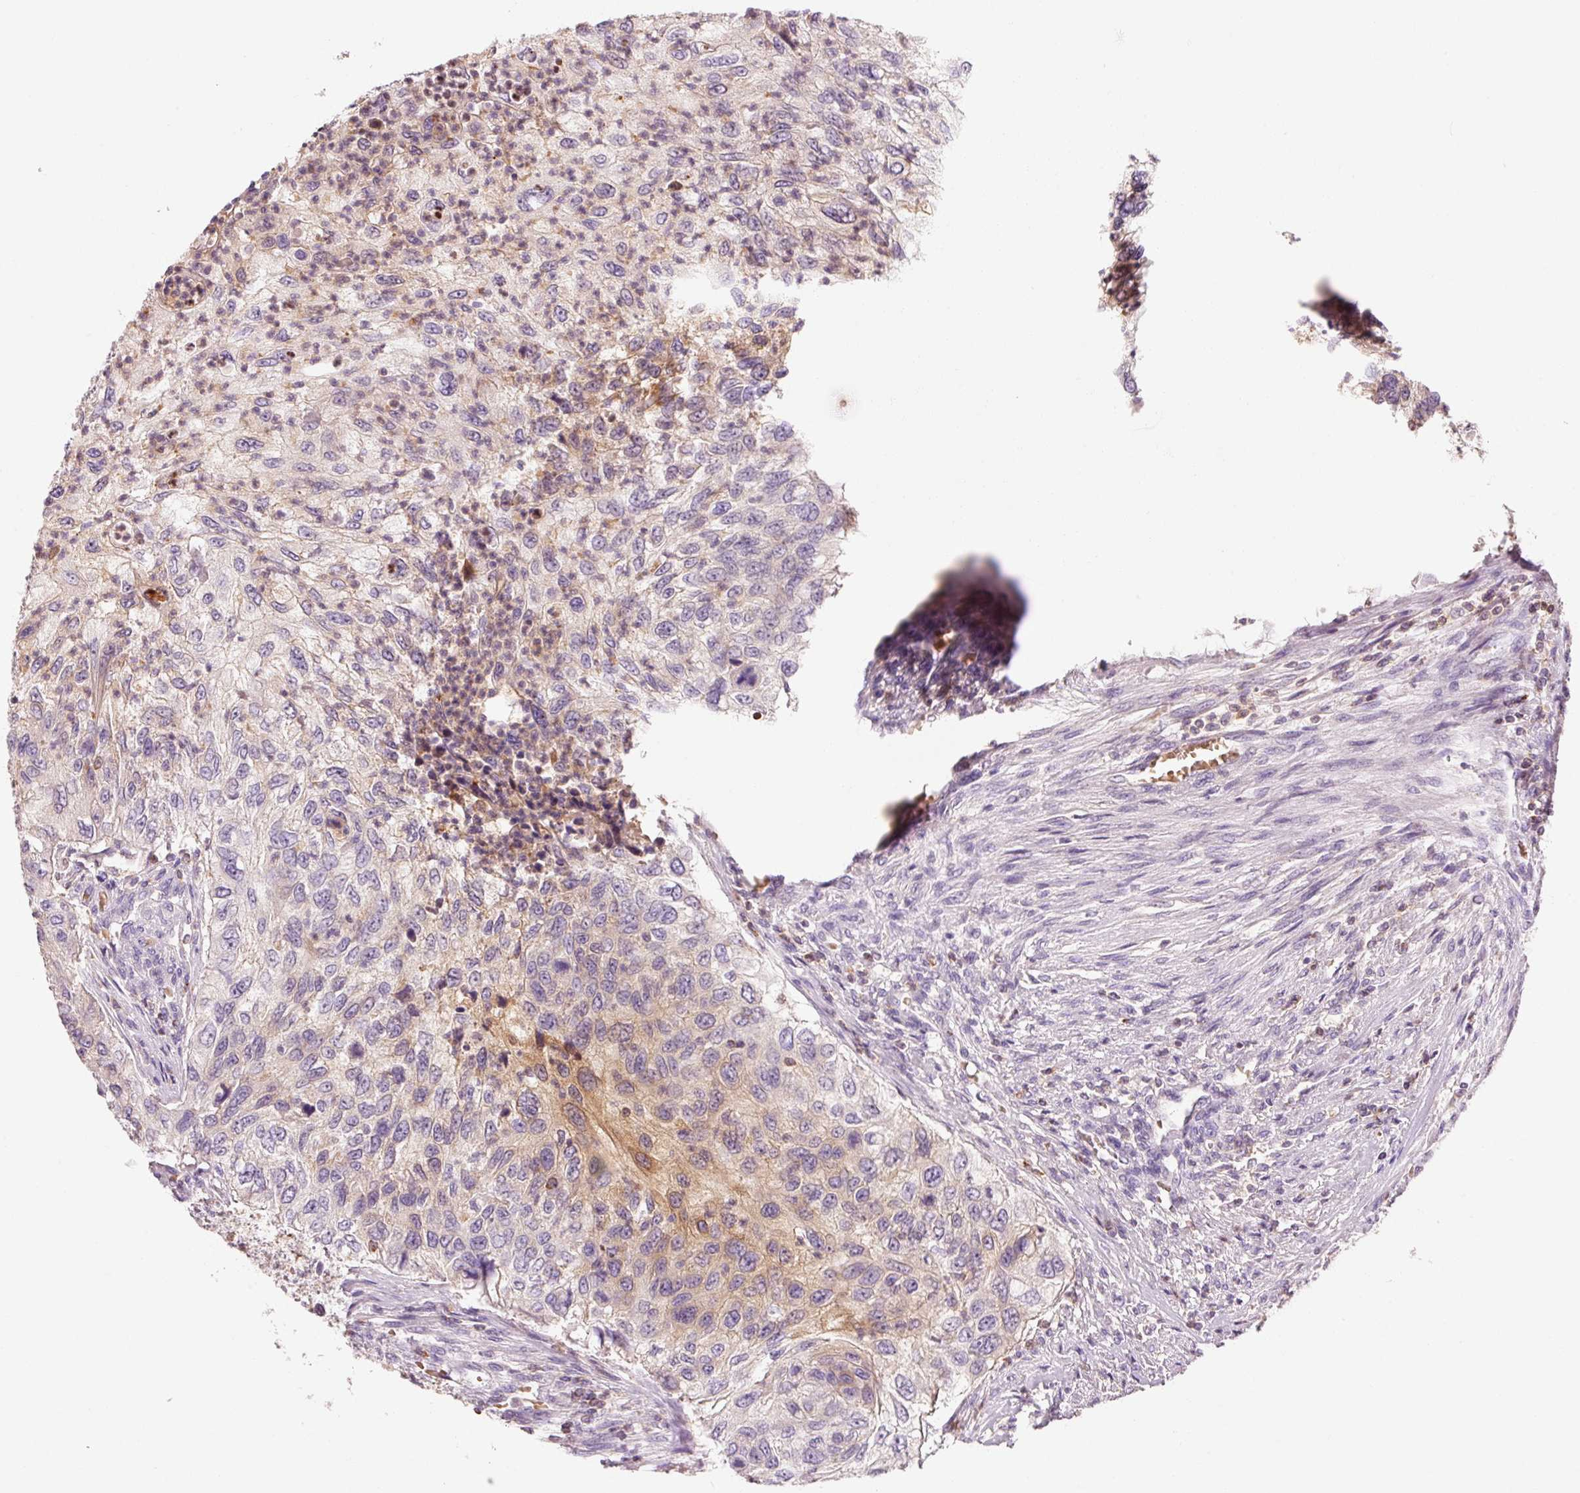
{"staining": {"intensity": "moderate", "quantity": "<25%", "location": "cytoplasmic/membranous"}, "tissue": "urothelial cancer", "cell_type": "Tumor cells", "image_type": "cancer", "snomed": [{"axis": "morphology", "description": "Urothelial carcinoma, High grade"}, {"axis": "topography", "description": "Urinary bladder"}], "caption": "This histopathology image reveals urothelial carcinoma (high-grade) stained with immunohistochemistry to label a protein in brown. The cytoplasmic/membranous of tumor cells show moderate positivity for the protein. Nuclei are counter-stained blue.", "gene": "OR8K1", "patient": {"sex": "female", "age": 60}}